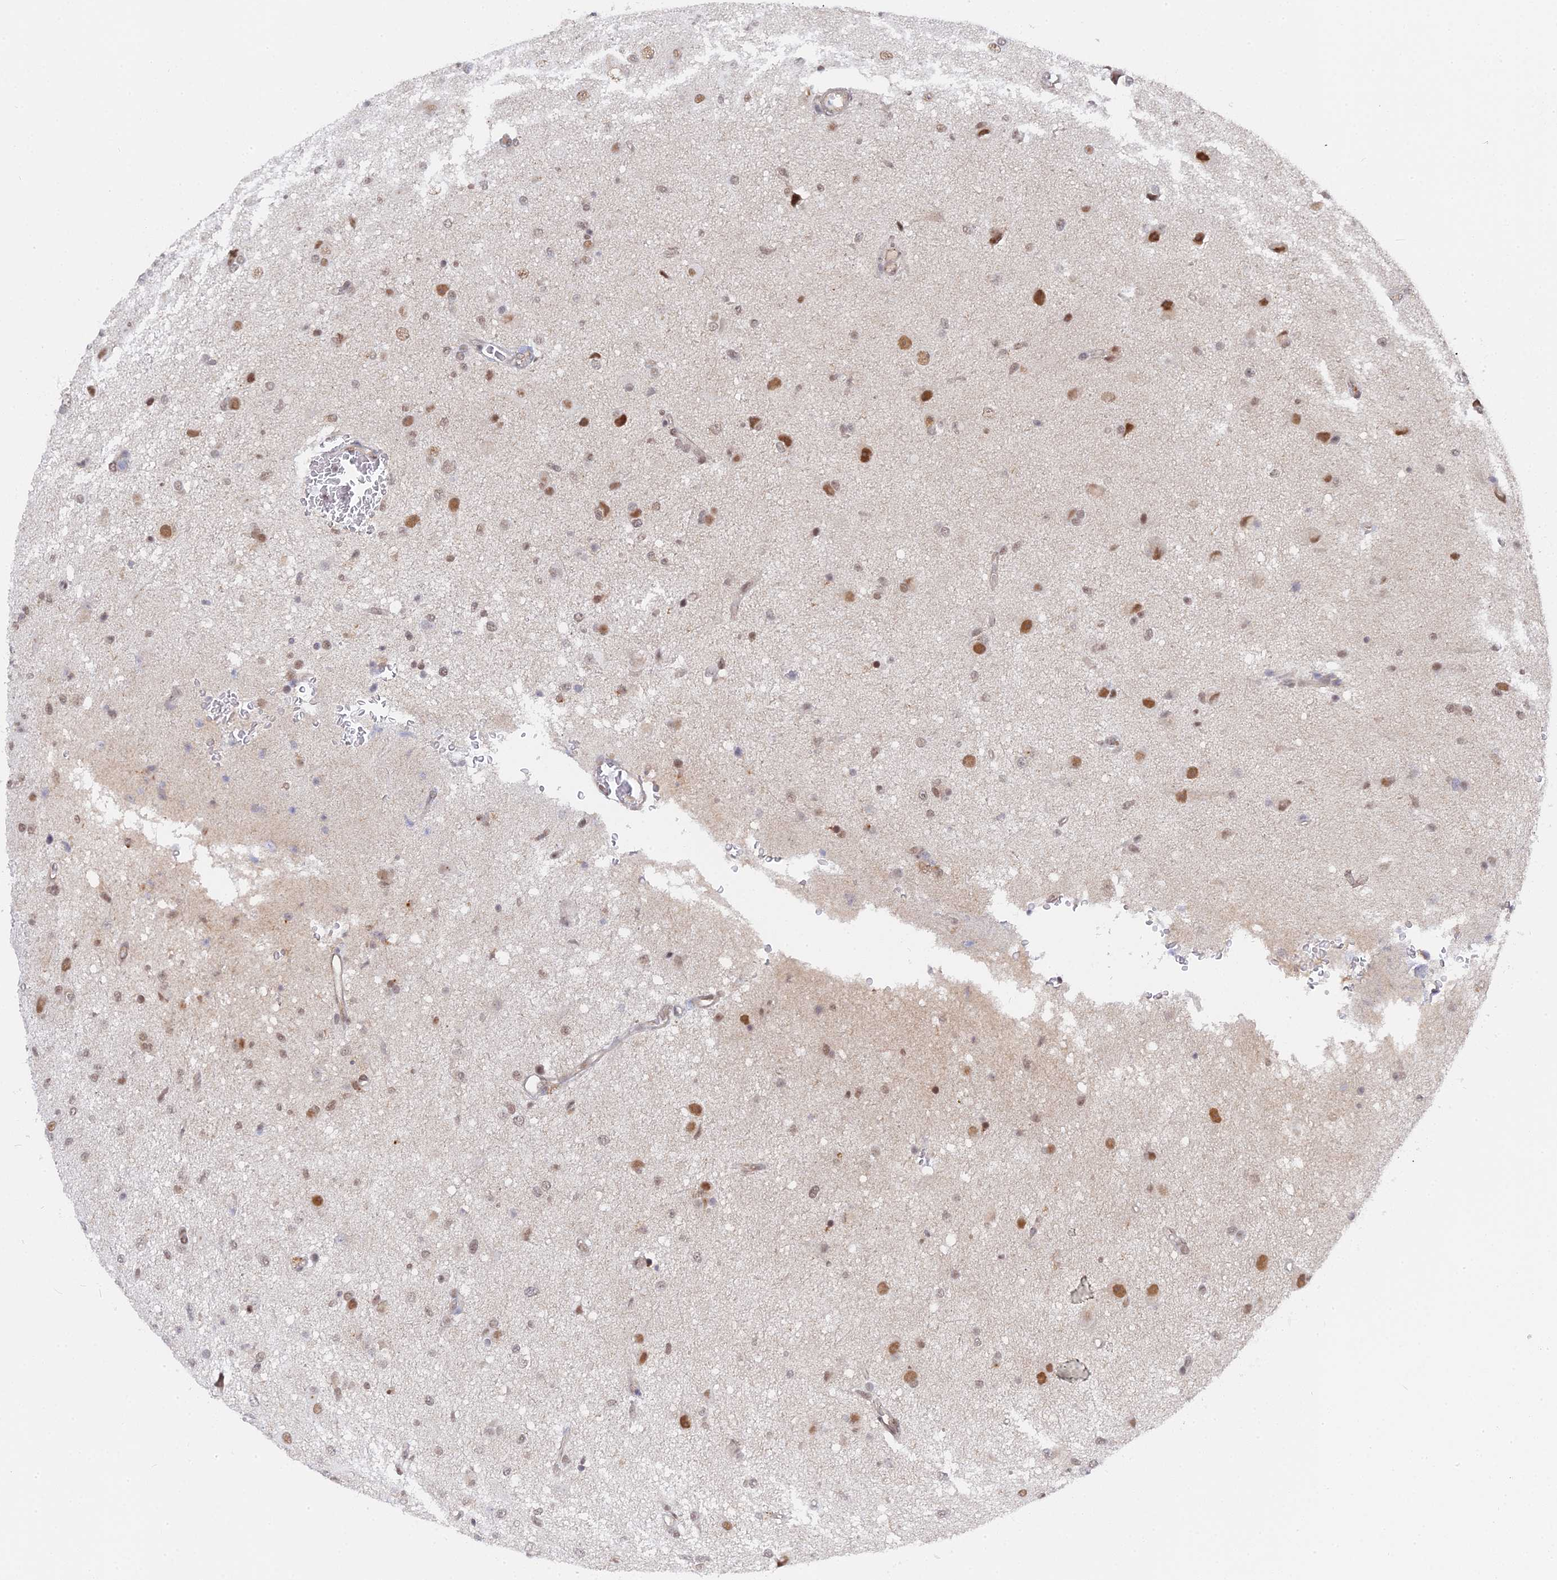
{"staining": {"intensity": "moderate", "quantity": "25%-75%", "location": "nuclear"}, "tissue": "glioma", "cell_type": "Tumor cells", "image_type": "cancer", "snomed": [{"axis": "morphology", "description": "Glioma, malignant, High grade"}, {"axis": "topography", "description": "Brain"}], "caption": "This image exhibits malignant high-grade glioma stained with immunohistochemistry to label a protein in brown. The nuclear of tumor cells show moderate positivity for the protein. Nuclei are counter-stained blue.", "gene": "CCDC85A", "patient": {"sex": "female", "age": 57}}